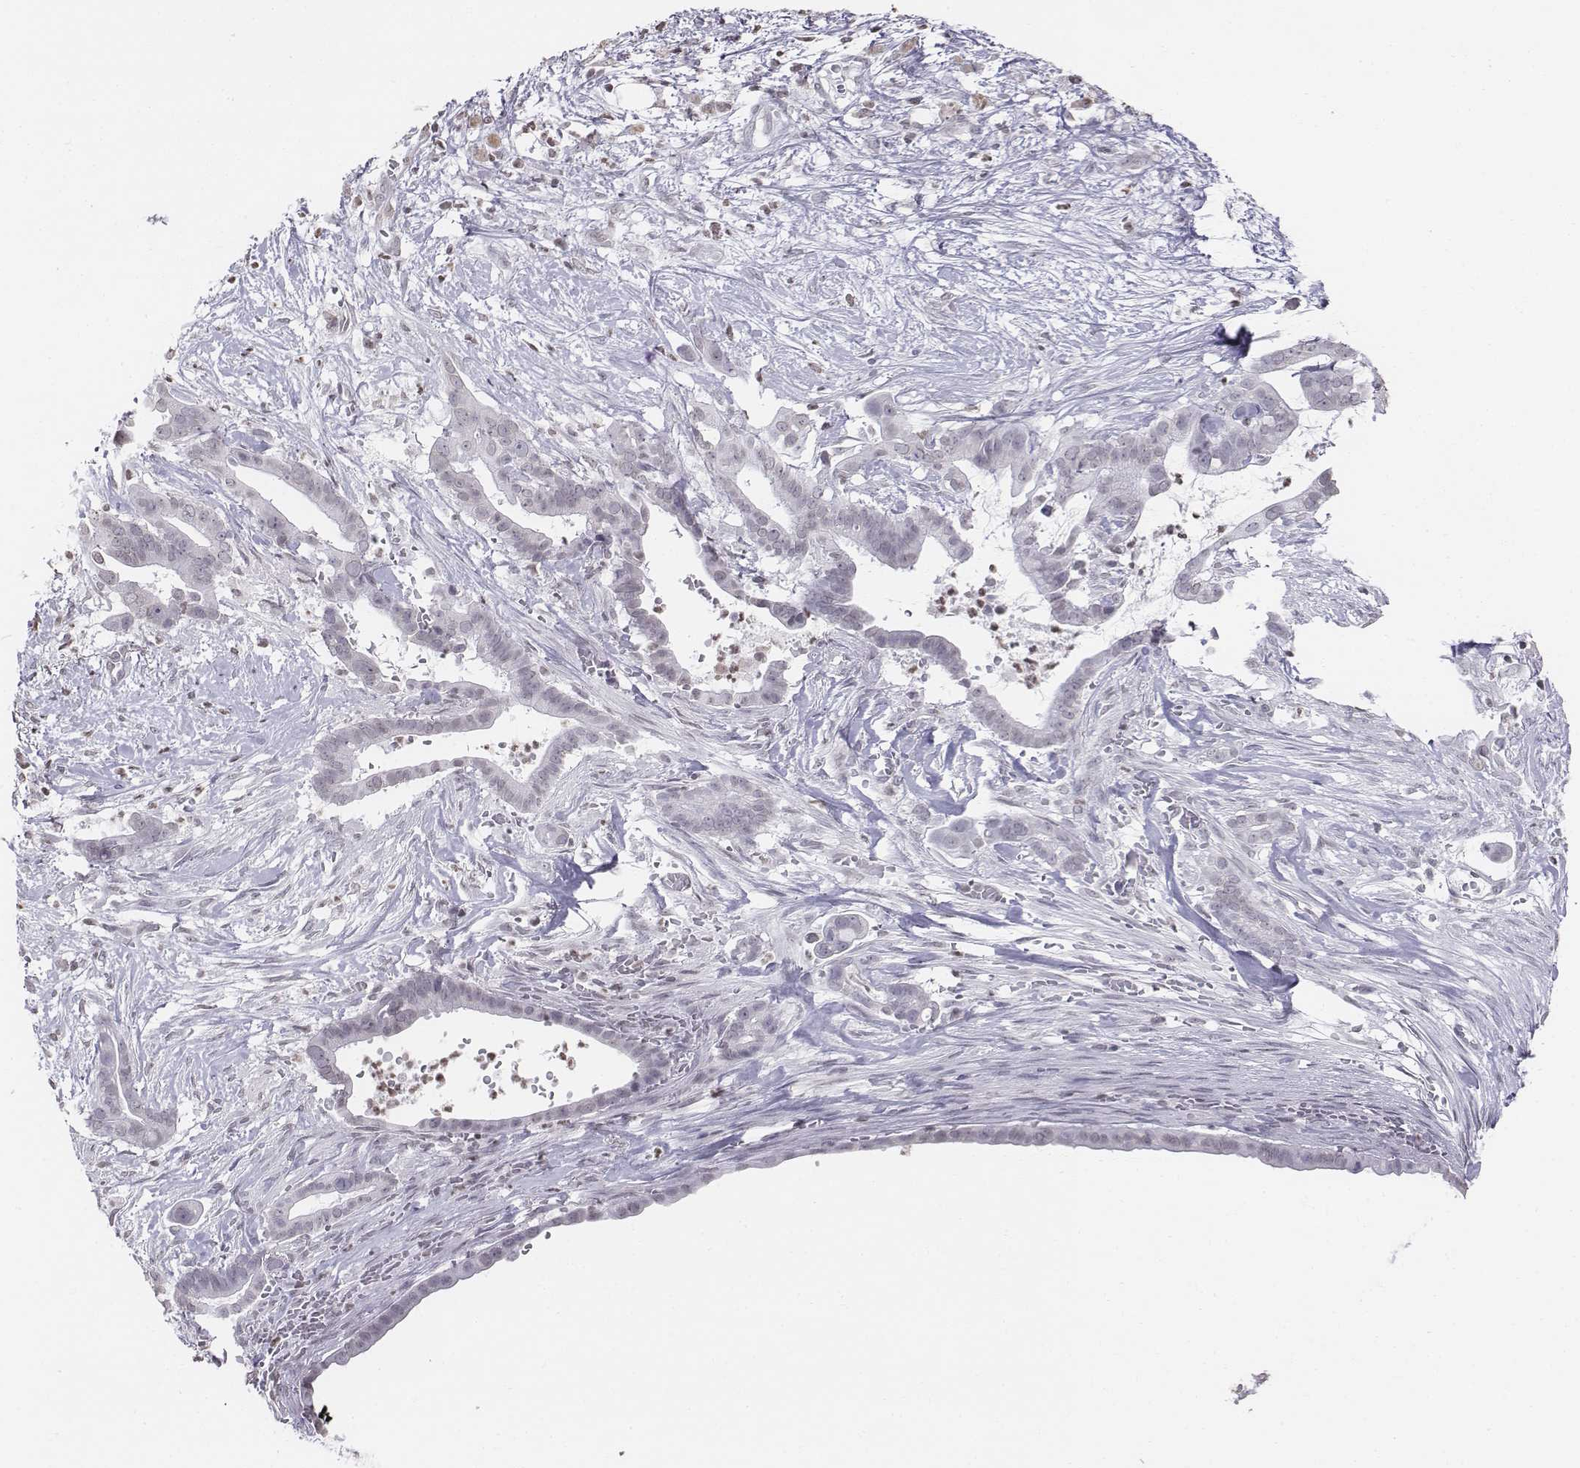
{"staining": {"intensity": "negative", "quantity": "none", "location": "none"}, "tissue": "pancreatic cancer", "cell_type": "Tumor cells", "image_type": "cancer", "snomed": [{"axis": "morphology", "description": "Adenocarcinoma, NOS"}, {"axis": "topography", "description": "Pancreas"}], "caption": "Histopathology image shows no protein staining in tumor cells of adenocarcinoma (pancreatic) tissue. (Brightfield microscopy of DAB immunohistochemistry at high magnification).", "gene": "BARHL1", "patient": {"sex": "male", "age": 61}}